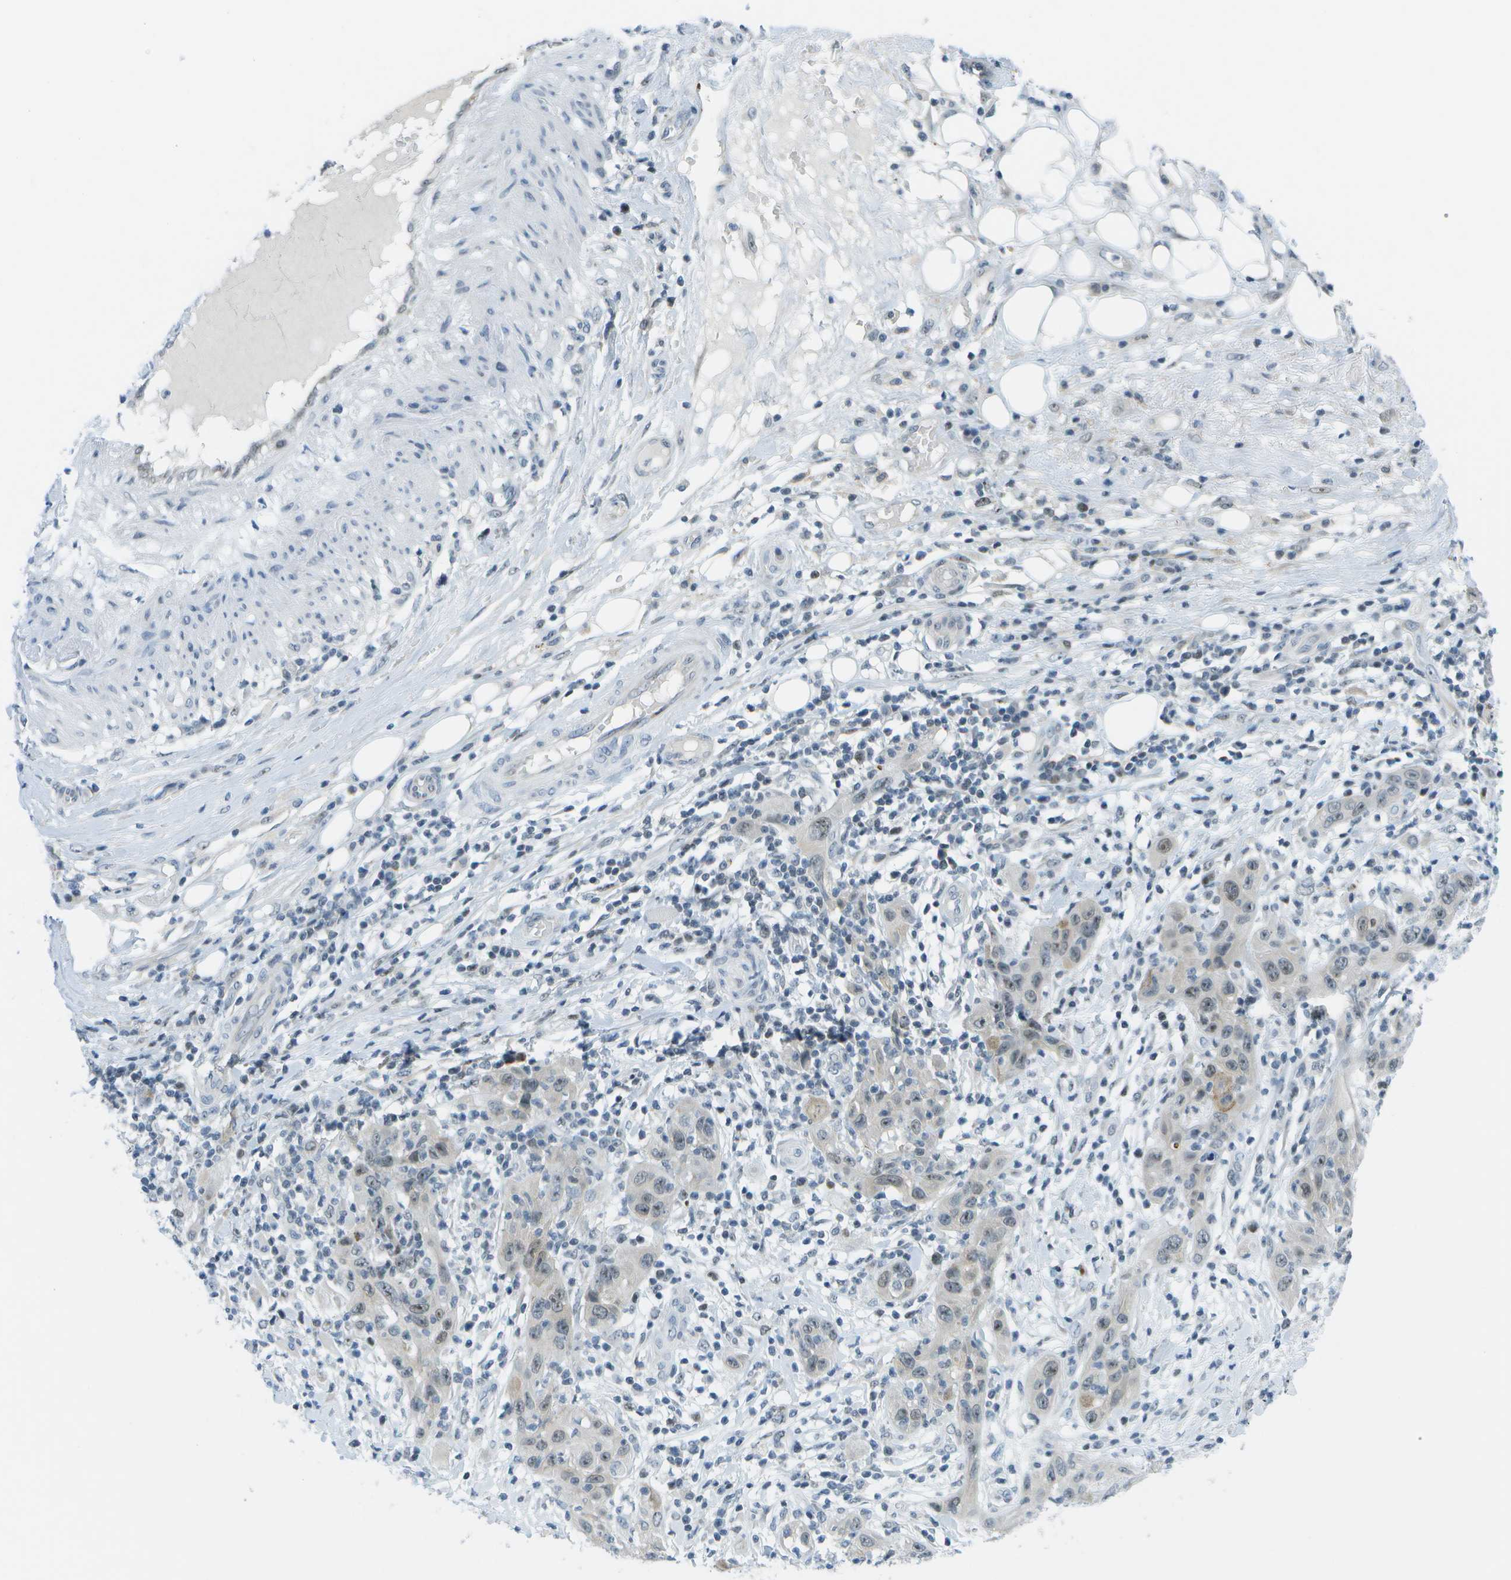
{"staining": {"intensity": "weak", "quantity": "25%-75%", "location": "nuclear"}, "tissue": "skin cancer", "cell_type": "Tumor cells", "image_type": "cancer", "snomed": [{"axis": "morphology", "description": "Squamous cell carcinoma, NOS"}, {"axis": "topography", "description": "Skin"}], "caption": "Skin squamous cell carcinoma stained with a brown dye shows weak nuclear positive staining in approximately 25%-75% of tumor cells.", "gene": "PITHD1", "patient": {"sex": "female", "age": 88}}